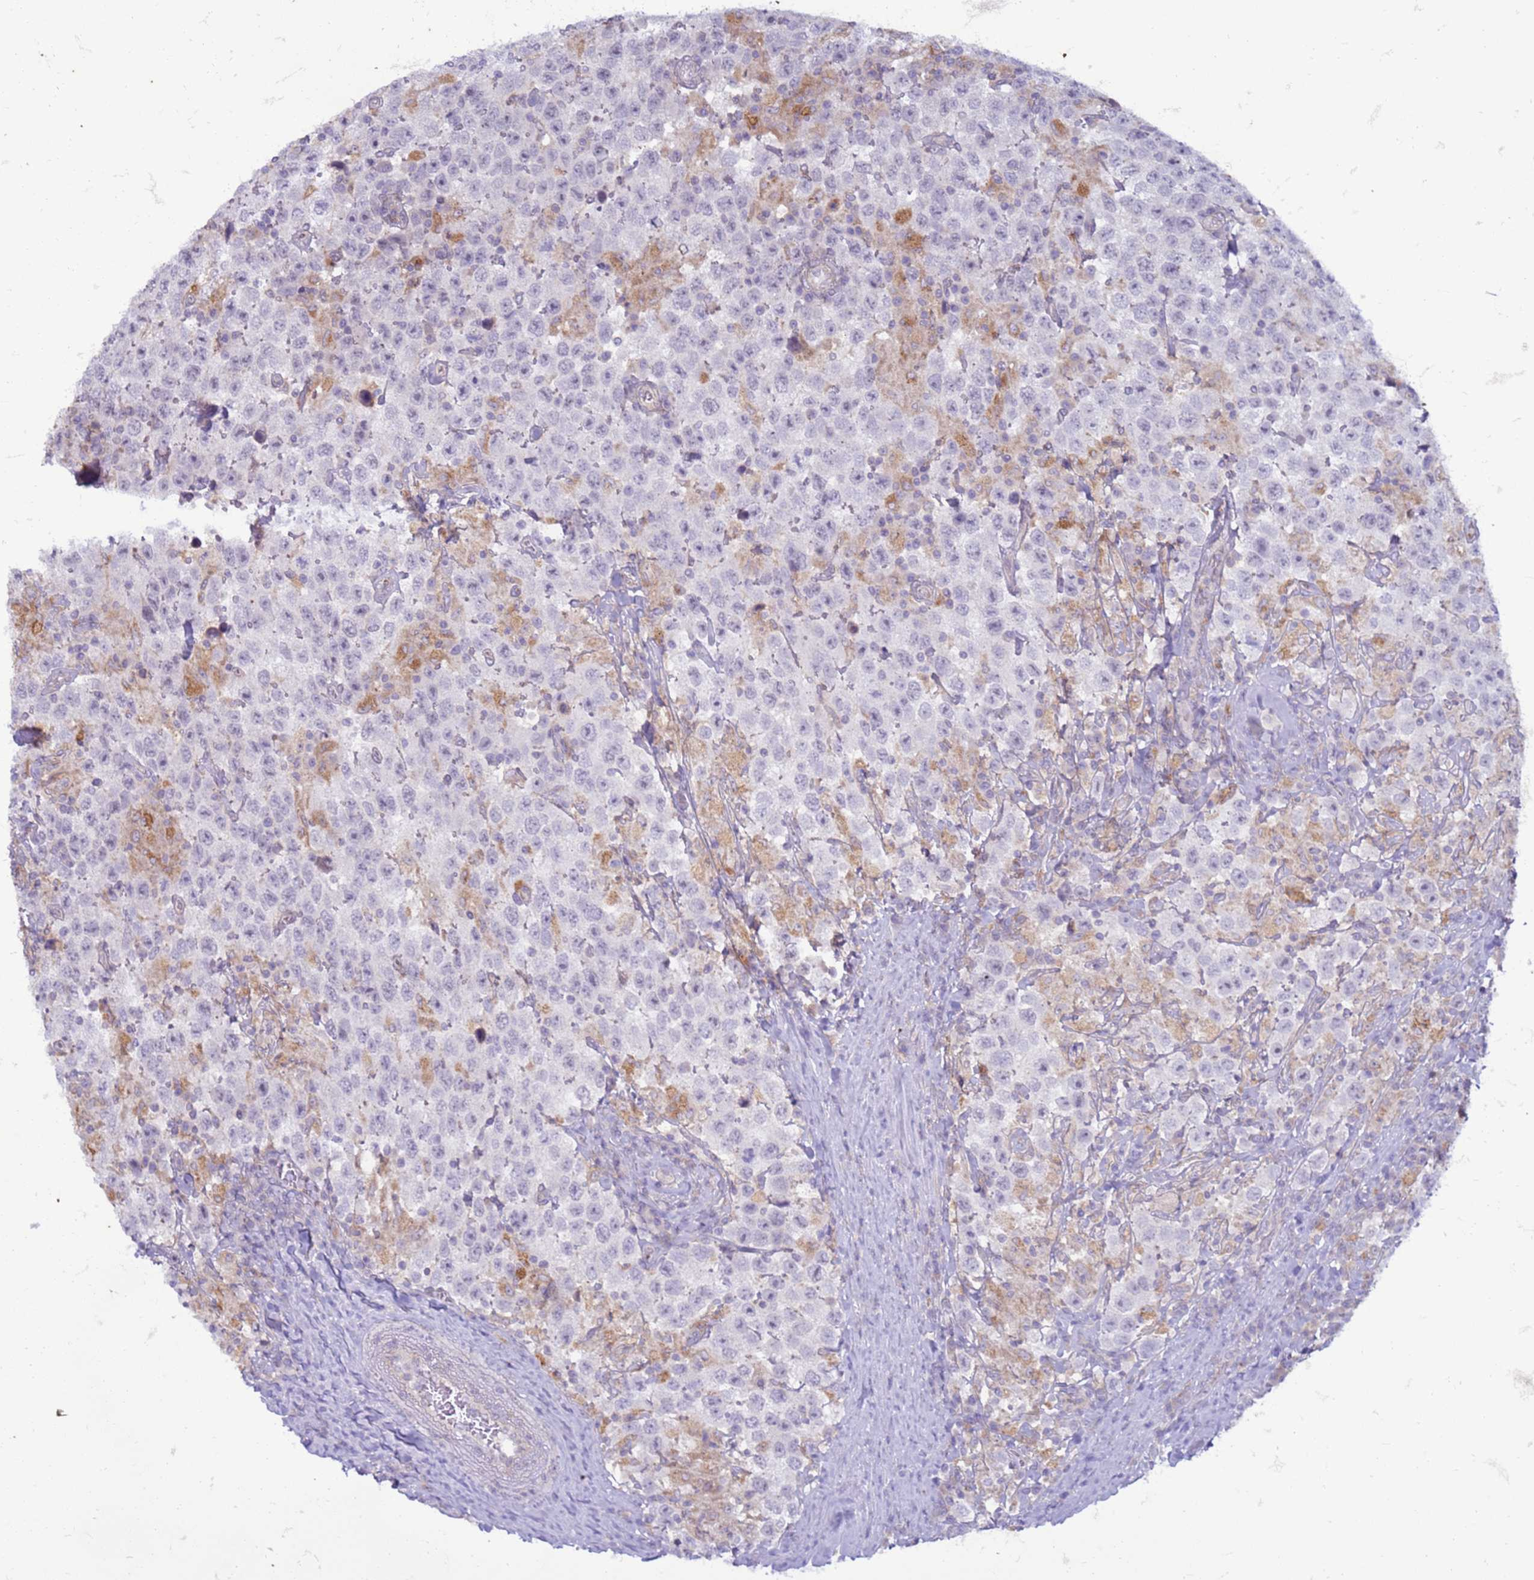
{"staining": {"intensity": "negative", "quantity": "none", "location": "none"}, "tissue": "testis cancer", "cell_type": "Tumor cells", "image_type": "cancer", "snomed": [{"axis": "morphology", "description": "Seminoma, NOS"}, {"axis": "topography", "description": "Testis"}], "caption": "A photomicrograph of seminoma (testis) stained for a protein demonstrates no brown staining in tumor cells.", "gene": "SLC15A3", "patient": {"sex": "male", "age": 41}}